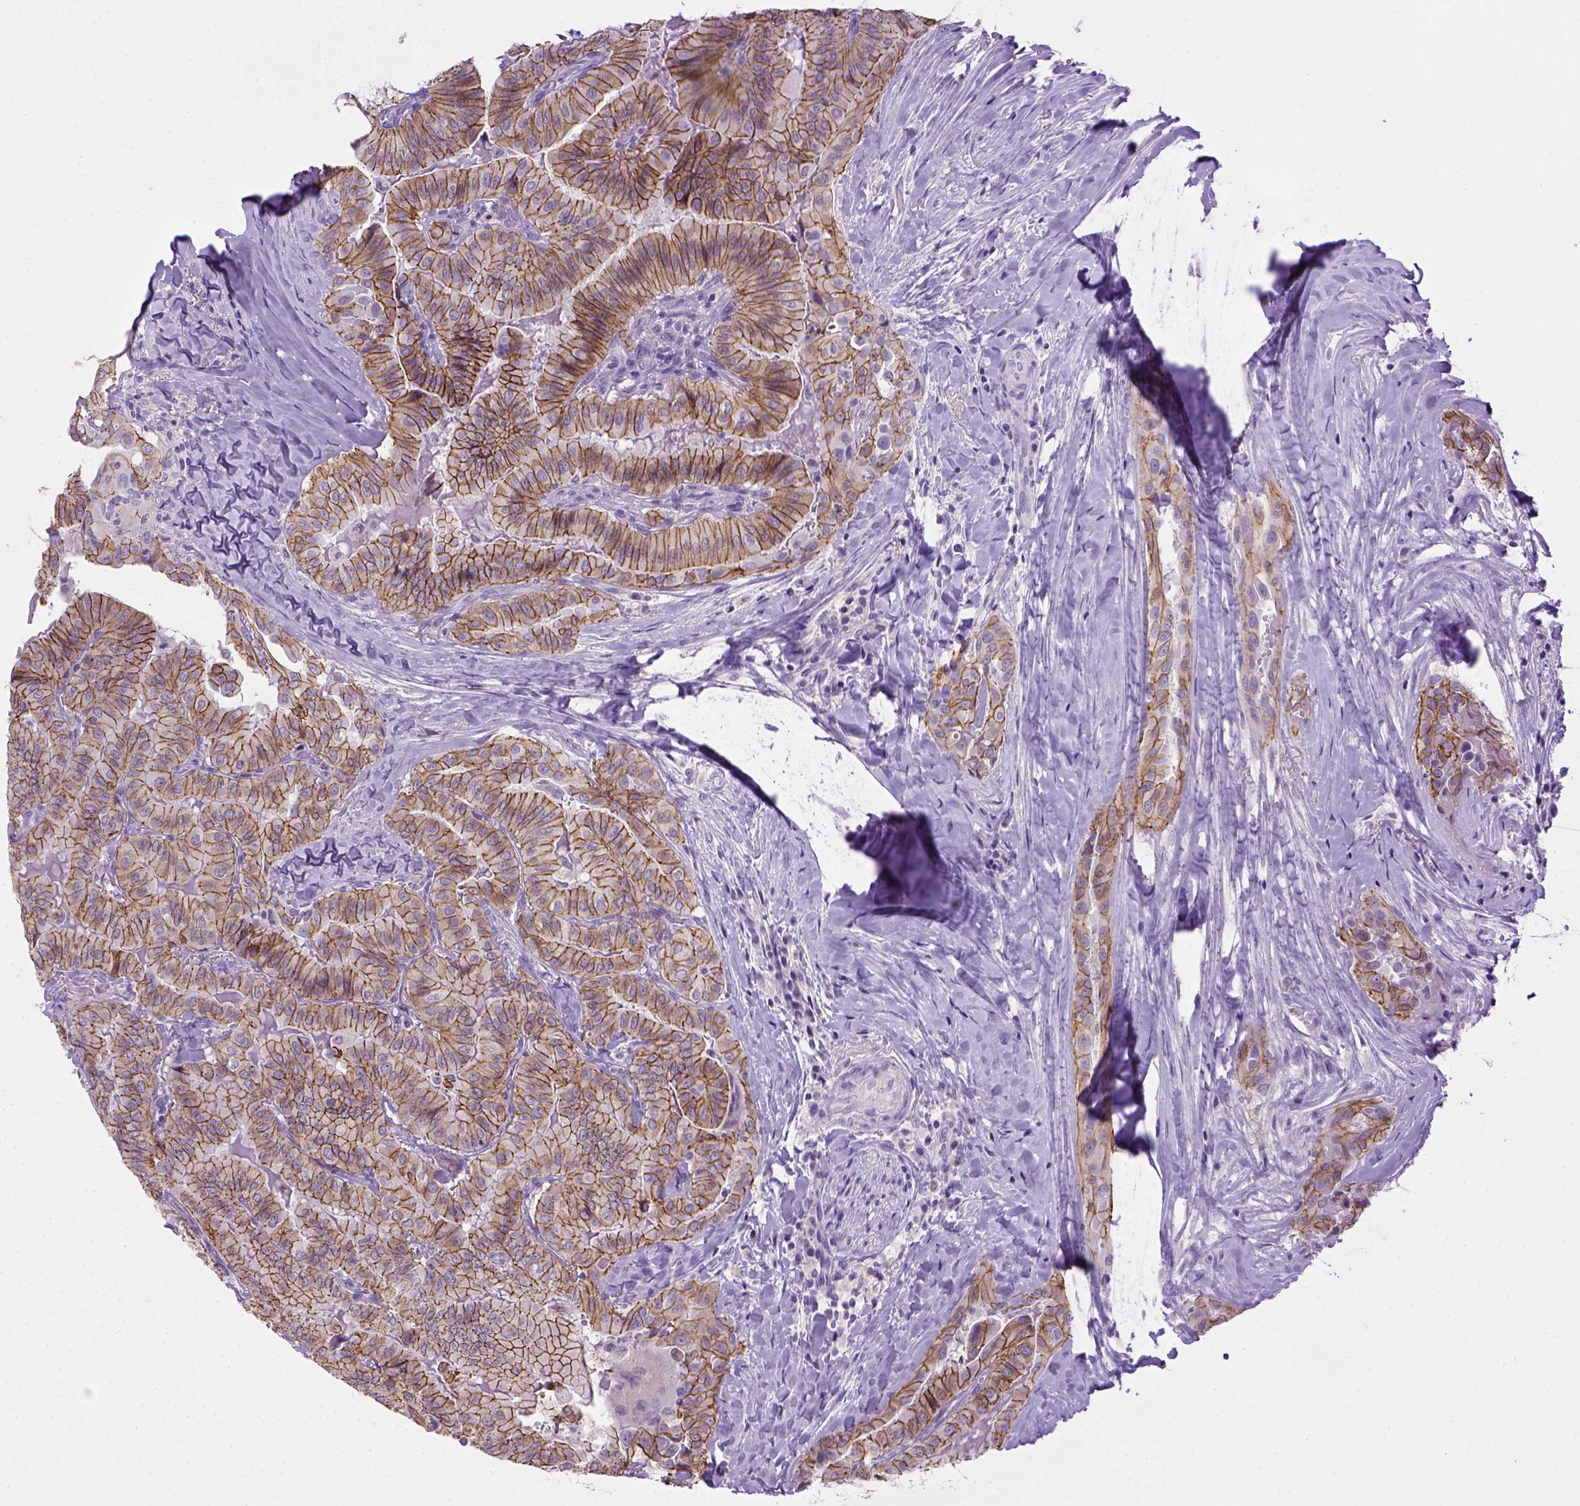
{"staining": {"intensity": "strong", "quantity": ">75%", "location": "cytoplasmic/membranous"}, "tissue": "thyroid cancer", "cell_type": "Tumor cells", "image_type": "cancer", "snomed": [{"axis": "morphology", "description": "Papillary adenocarcinoma, NOS"}, {"axis": "topography", "description": "Thyroid gland"}], "caption": "Immunohistochemical staining of human papillary adenocarcinoma (thyroid) displays high levels of strong cytoplasmic/membranous positivity in approximately >75% of tumor cells. Using DAB (brown) and hematoxylin (blue) stains, captured at high magnification using brightfield microscopy.", "gene": "CDH1", "patient": {"sex": "female", "age": 68}}